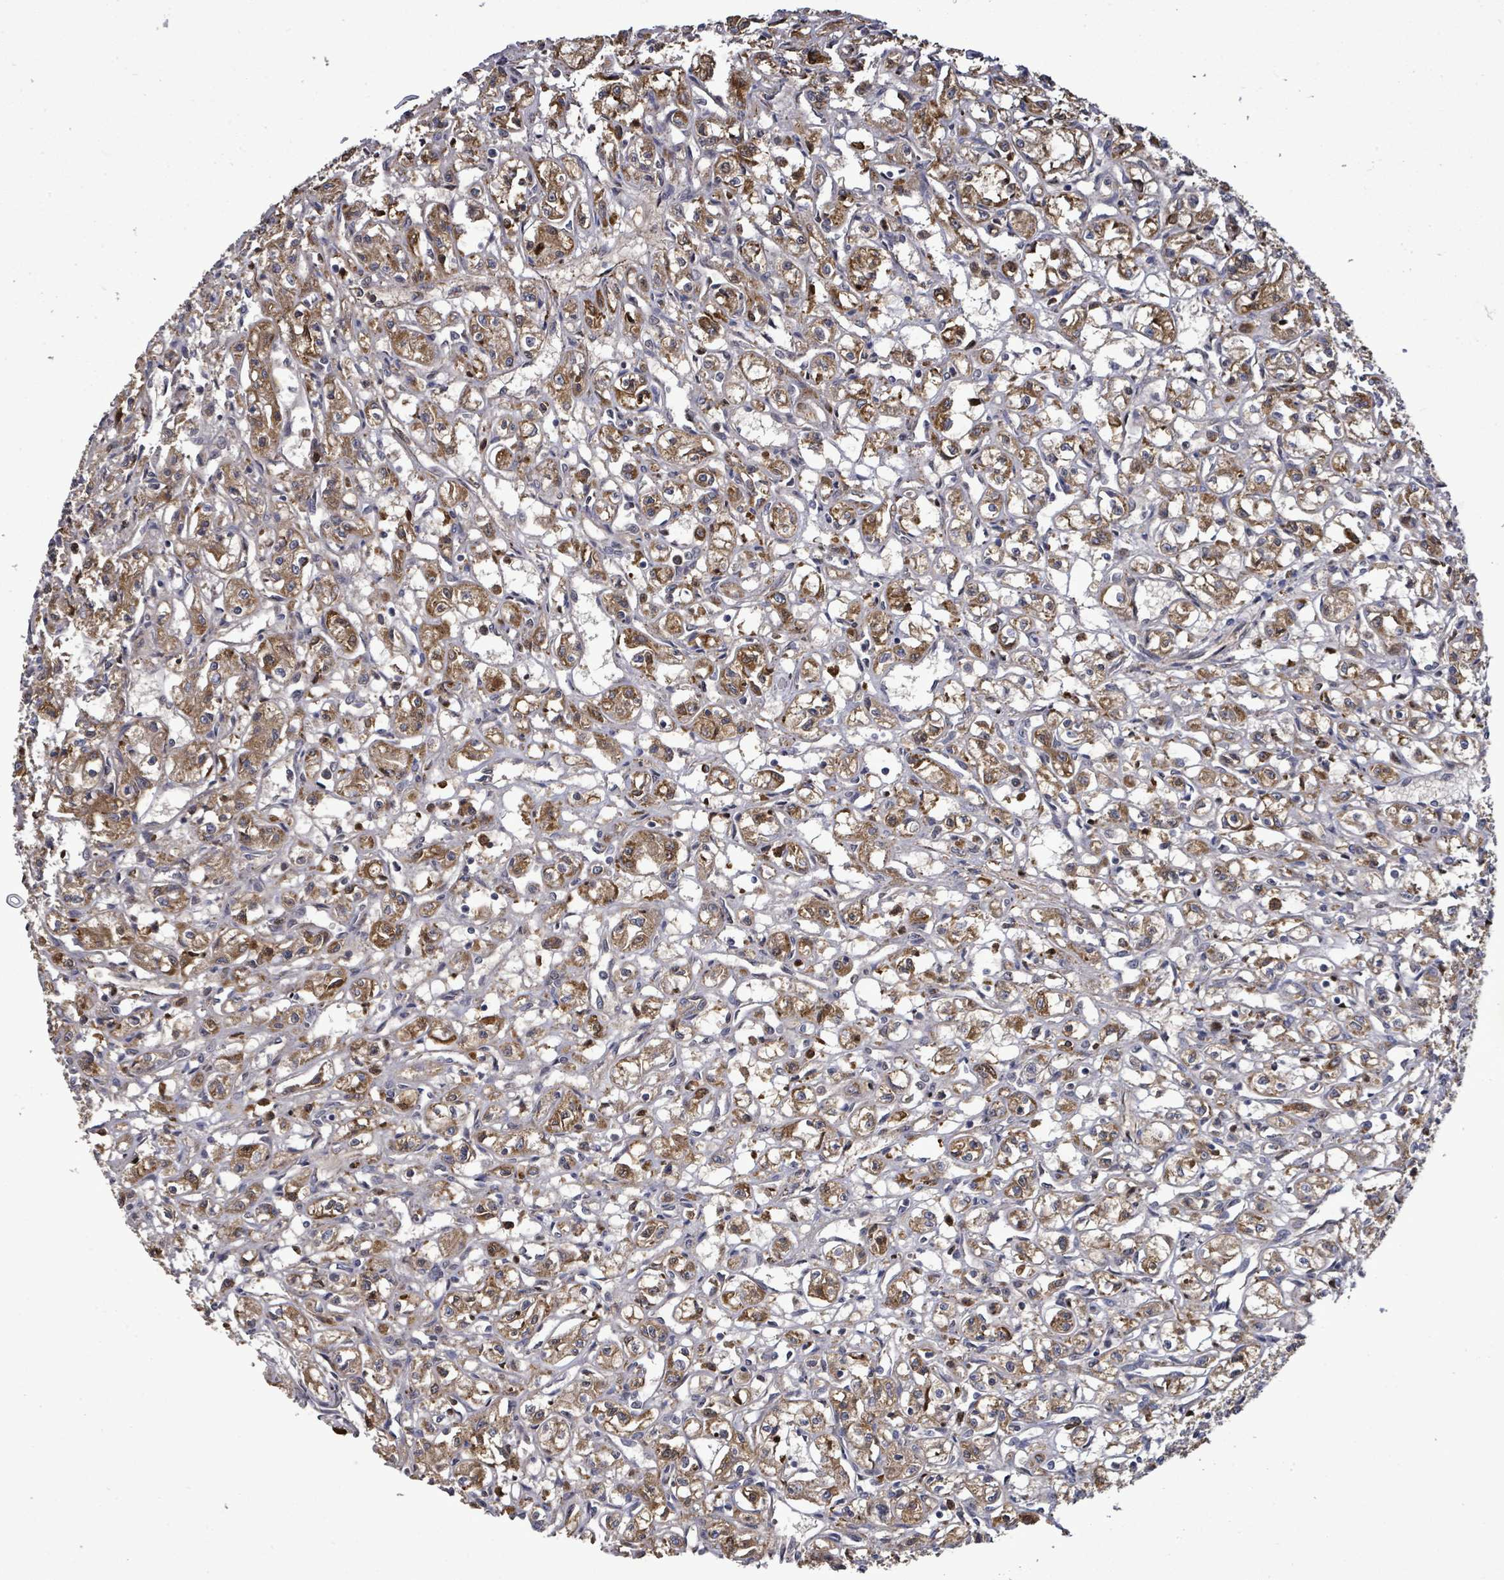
{"staining": {"intensity": "moderate", "quantity": ">75%", "location": "cytoplasmic/membranous"}, "tissue": "renal cancer", "cell_type": "Tumor cells", "image_type": "cancer", "snomed": [{"axis": "morphology", "description": "Adenocarcinoma, NOS"}, {"axis": "topography", "description": "Kidney"}], "caption": "Renal cancer was stained to show a protein in brown. There is medium levels of moderate cytoplasmic/membranous staining in approximately >75% of tumor cells. The staining was performed using DAB, with brown indicating positive protein expression. Nuclei are stained blue with hematoxylin.", "gene": "MTMR12", "patient": {"sex": "male", "age": 56}}